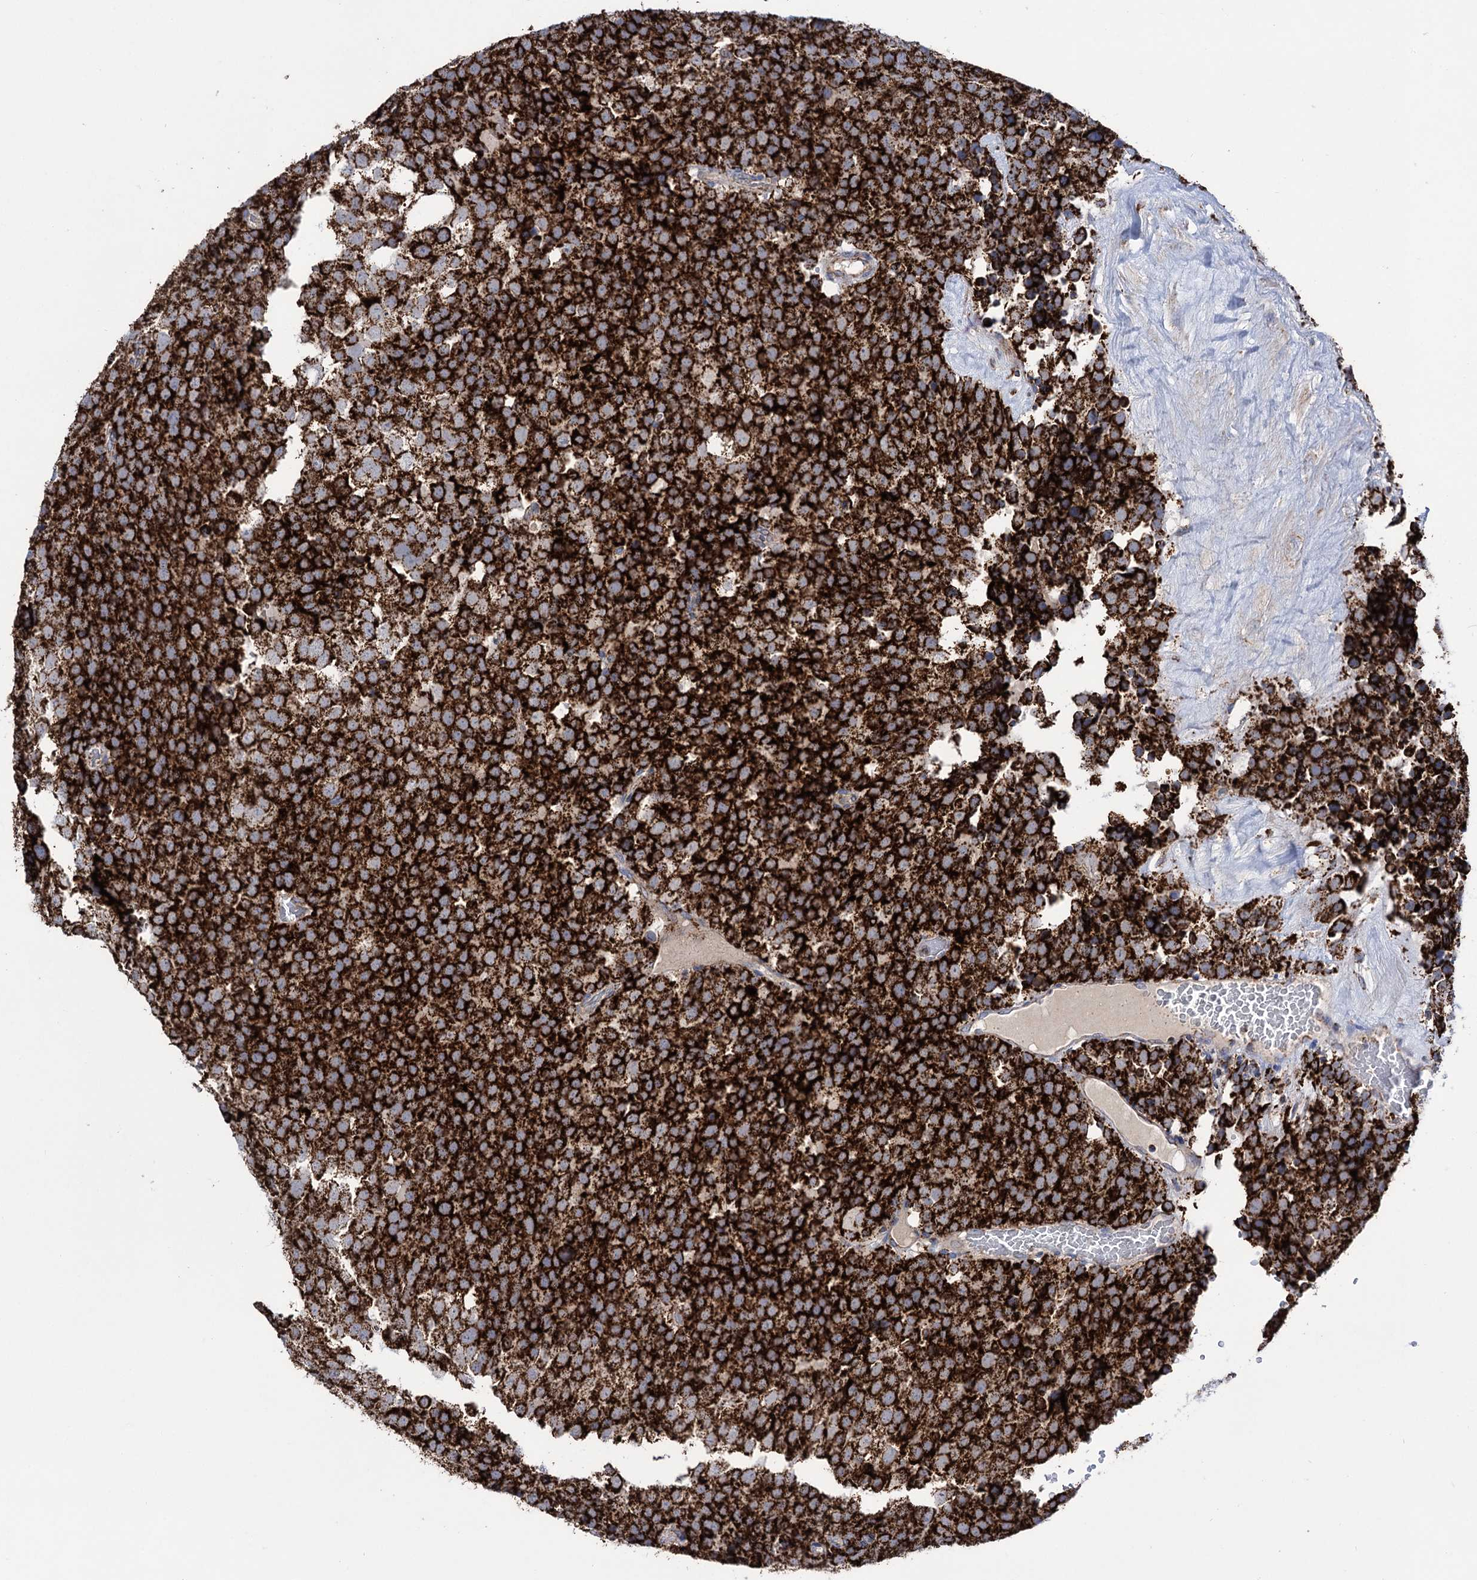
{"staining": {"intensity": "strong", "quantity": ">75%", "location": "cytoplasmic/membranous"}, "tissue": "testis cancer", "cell_type": "Tumor cells", "image_type": "cancer", "snomed": [{"axis": "morphology", "description": "Seminoma, NOS"}, {"axis": "topography", "description": "Testis"}], "caption": "A high amount of strong cytoplasmic/membranous staining is appreciated in approximately >75% of tumor cells in testis cancer tissue.", "gene": "ABHD10", "patient": {"sex": "male", "age": 71}}